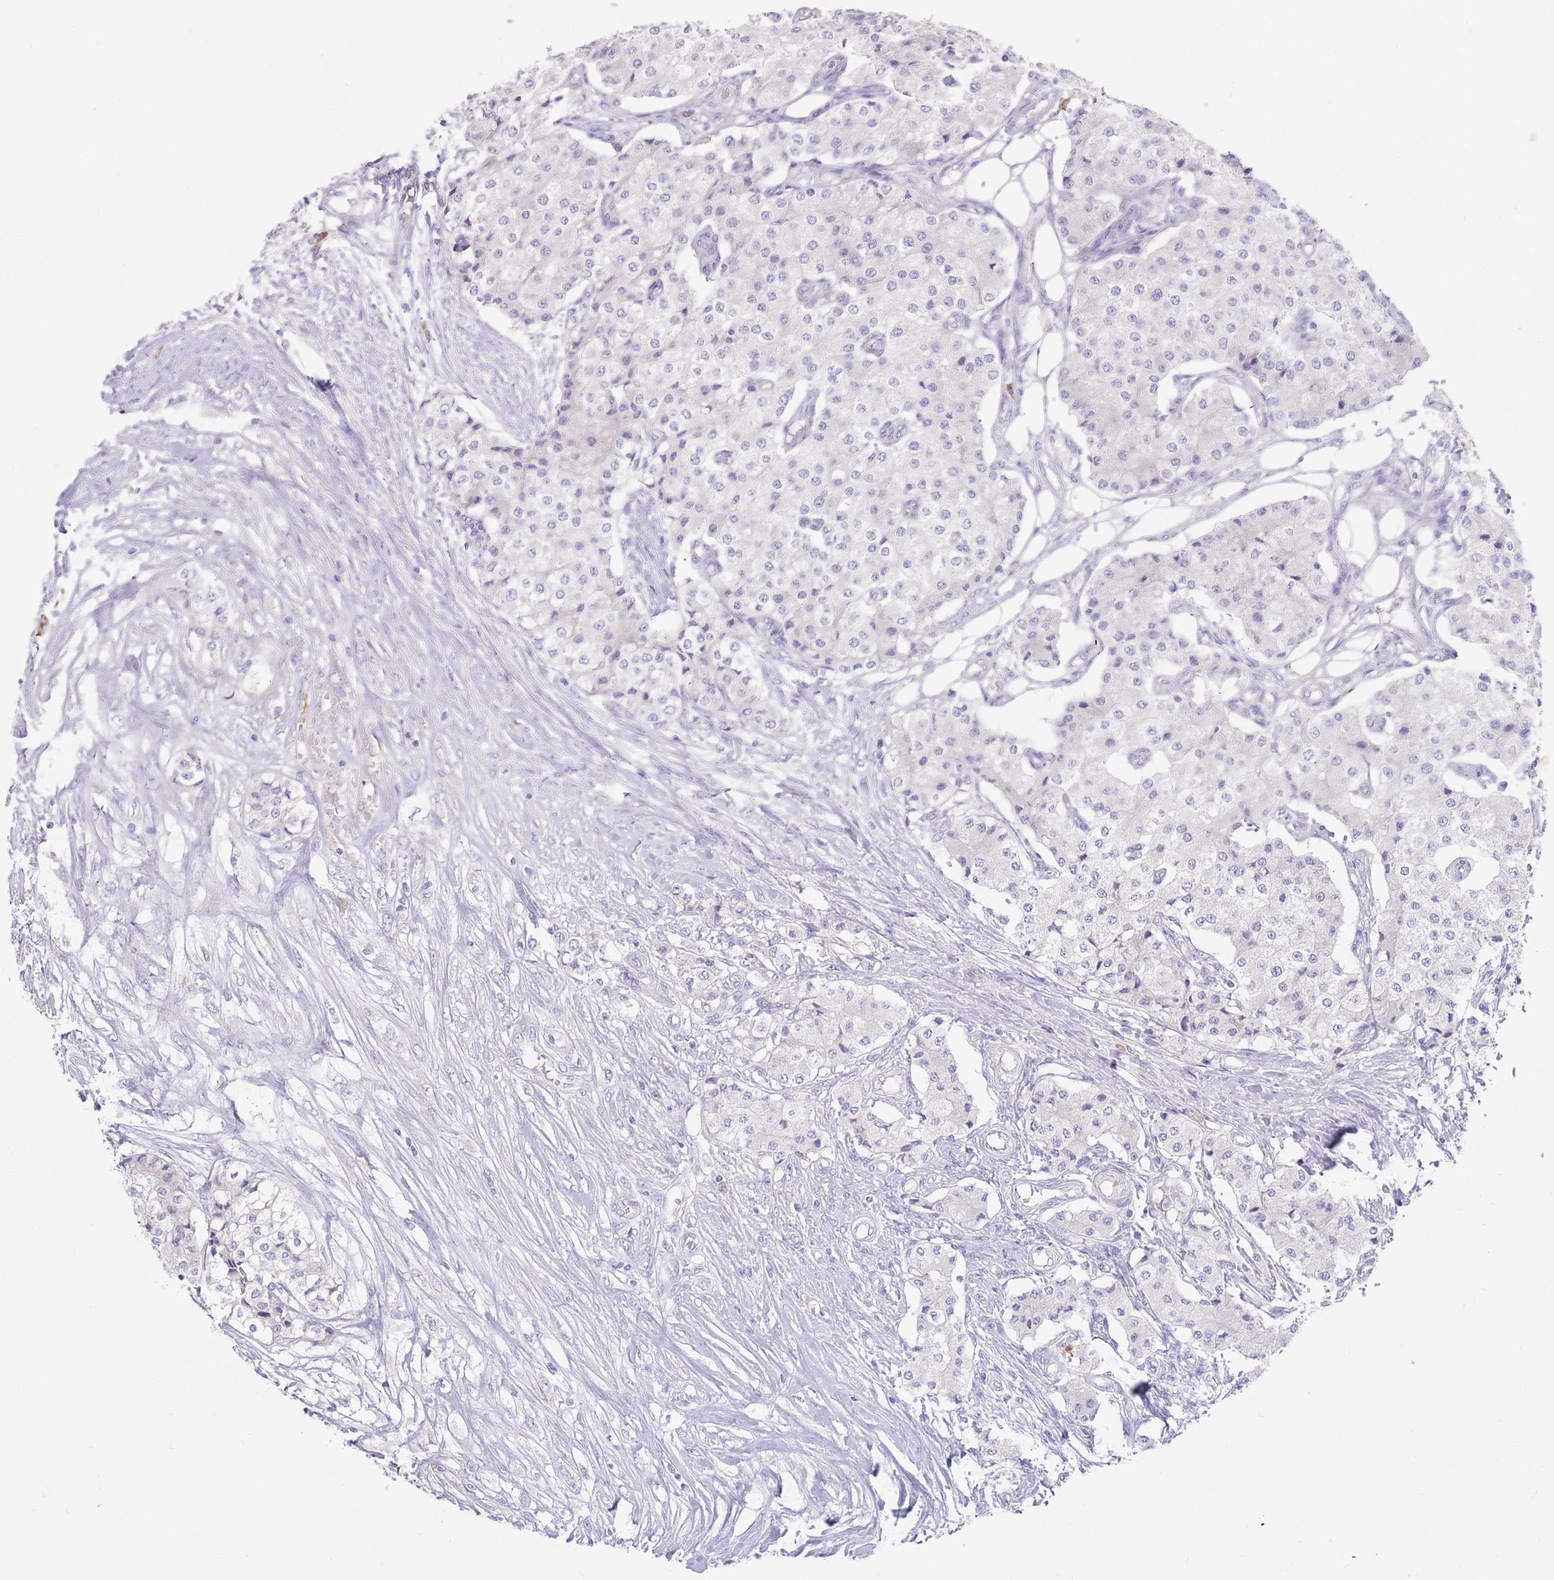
{"staining": {"intensity": "negative", "quantity": "none", "location": "none"}, "tissue": "carcinoid", "cell_type": "Tumor cells", "image_type": "cancer", "snomed": [{"axis": "morphology", "description": "Carcinoid, malignant, NOS"}, {"axis": "topography", "description": "Colon"}], "caption": "Immunohistochemistry (IHC) photomicrograph of neoplastic tissue: malignant carcinoid stained with DAB shows no significant protein positivity in tumor cells. (Brightfield microscopy of DAB IHC at high magnification).", "gene": "CCDC149", "patient": {"sex": "female", "age": 52}}